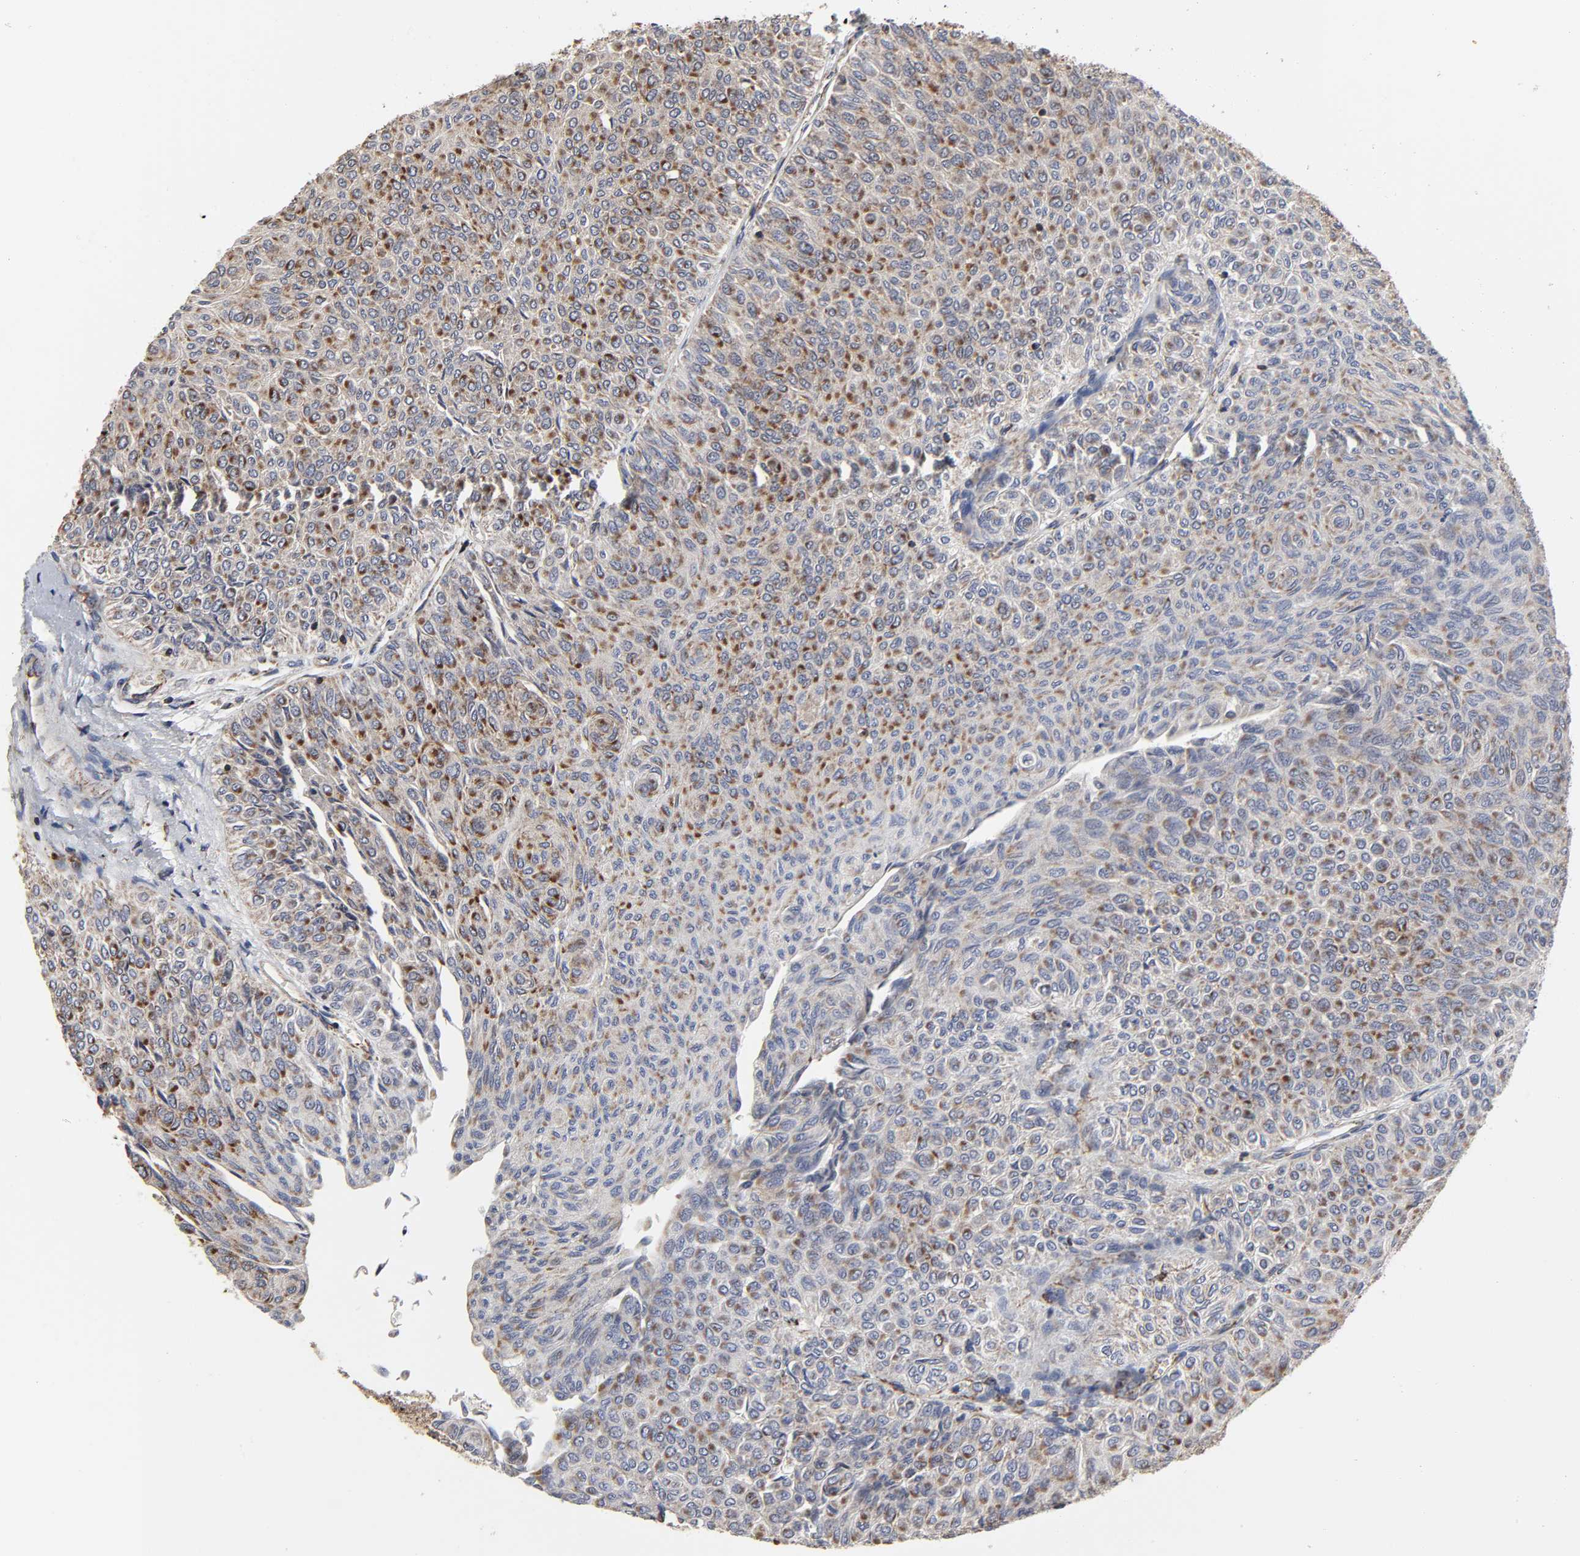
{"staining": {"intensity": "moderate", "quantity": ">75%", "location": "cytoplasmic/membranous"}, "tissue": "urothelial cancer", "cell_type": "Tumor cells", "image_type": "cancer", "snomed": [{"axis": "morphology", "description": "Urothelial carcinoma, Low grade"}, {"axis": "topography", "description": "Urinary bladder"}], "caption": "The photomicrograph demonstrates immunohistochemical staining of urothelial carcinoma (low-grade). There is moderate cytoplasmic/membranous positivity is appreciated in about >75% of tumor cells. The staining is performed using DAB (3,3'-diaminobenzidine) brown chromogen to label protein expression. The nuclei are counter-stained blue using hematoxylin.", "gene": "COX6B1", "patient": {"sex": "male", "age": 78}}